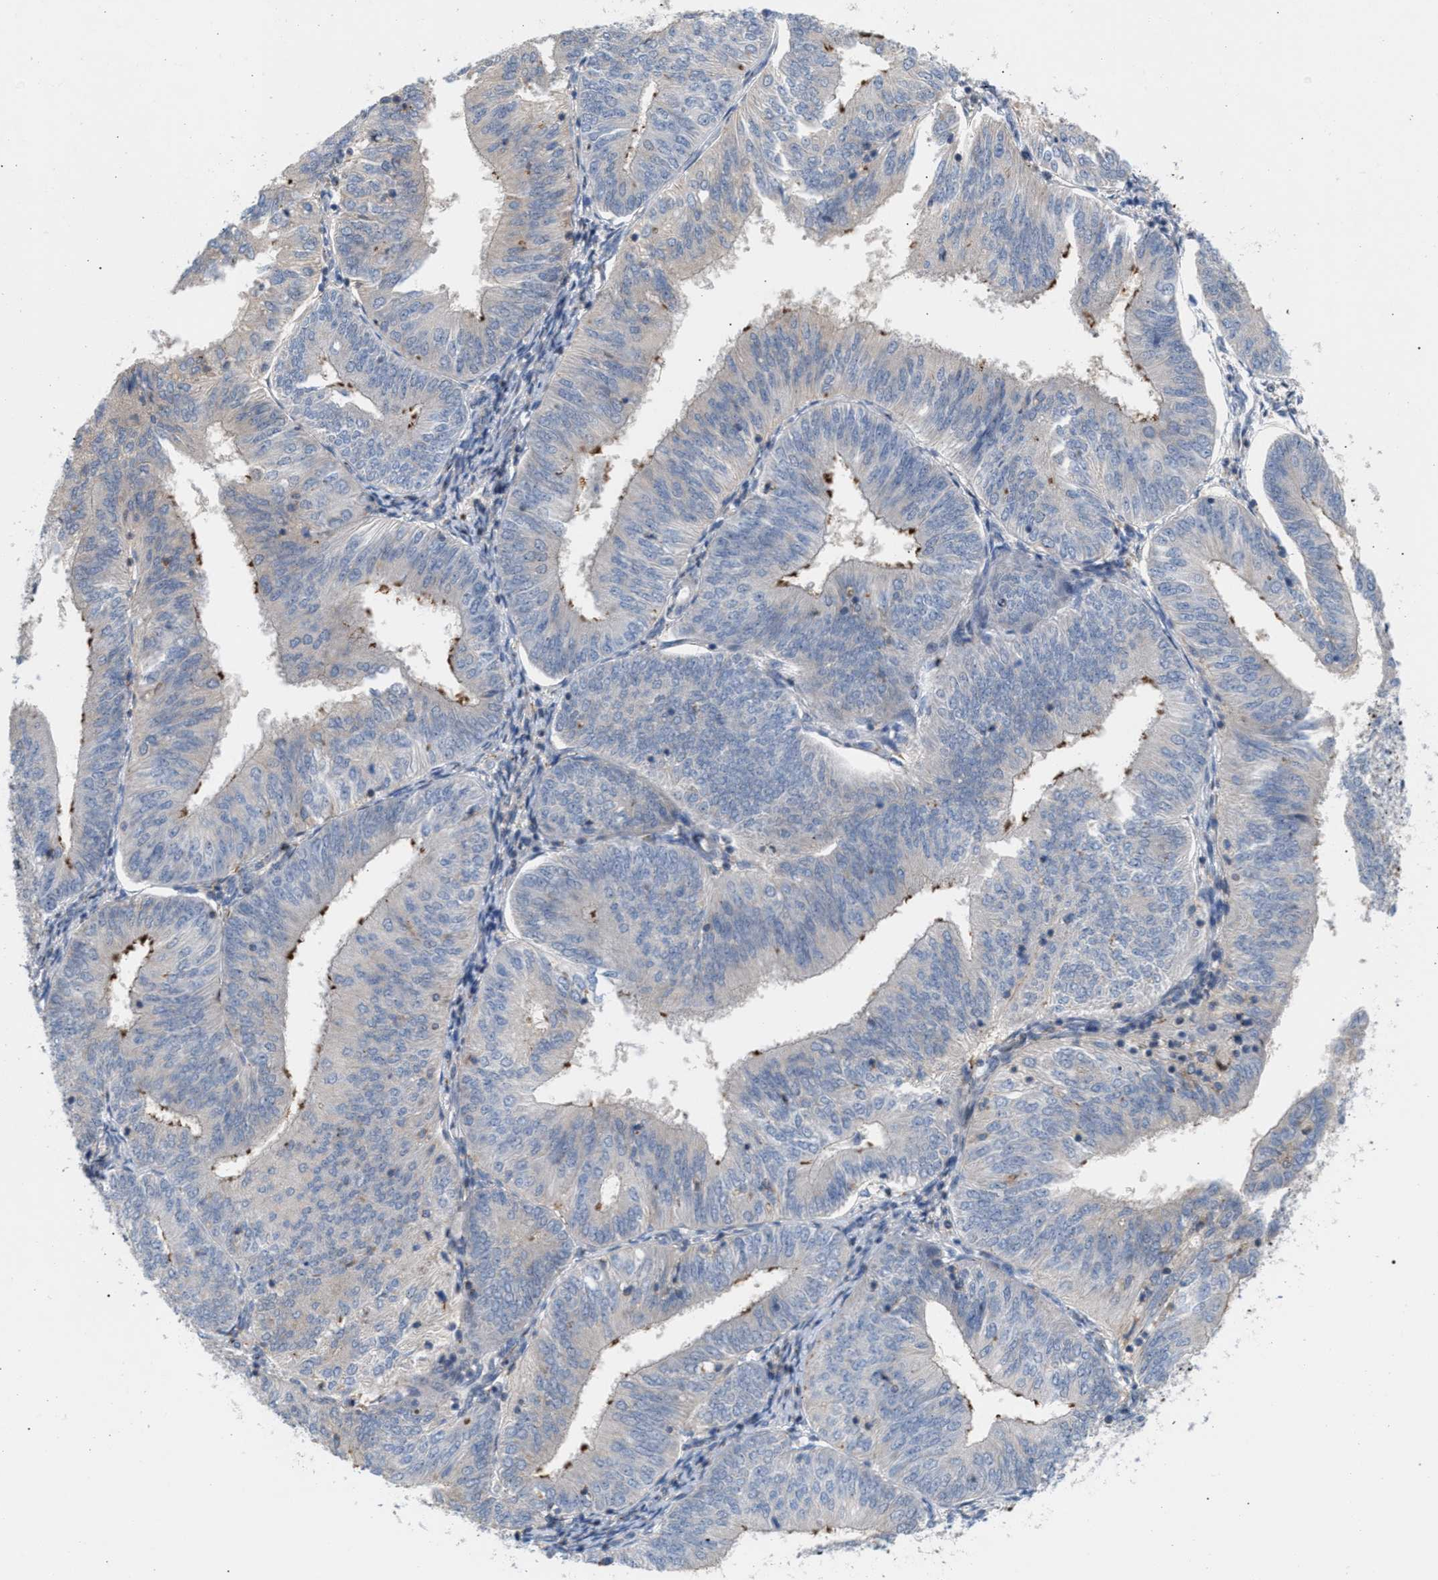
{"staining": {"intensity": "negative", "quantity": "none", "location": "none"}, "tissue": "endometrial cancer", "cell_type": "Tumor cells", "image_type": "cancer", "snomed": [{"axis": "morphology", "description": "Adenocarcinoma, NOS"}, {"axis": "topography", "description": "Endometrium"}], "caption": "IHC image of endometrial adenocarcinoma stained for a protein (brown), which displays no expression in tumor cells. (DAB (3,3'-diaminobenzidine) immunohistochemistry (IHC) with hematoxylin counter stain).", "gene": "MBTD1", "patient": {"sex": "female", "age": 58}}